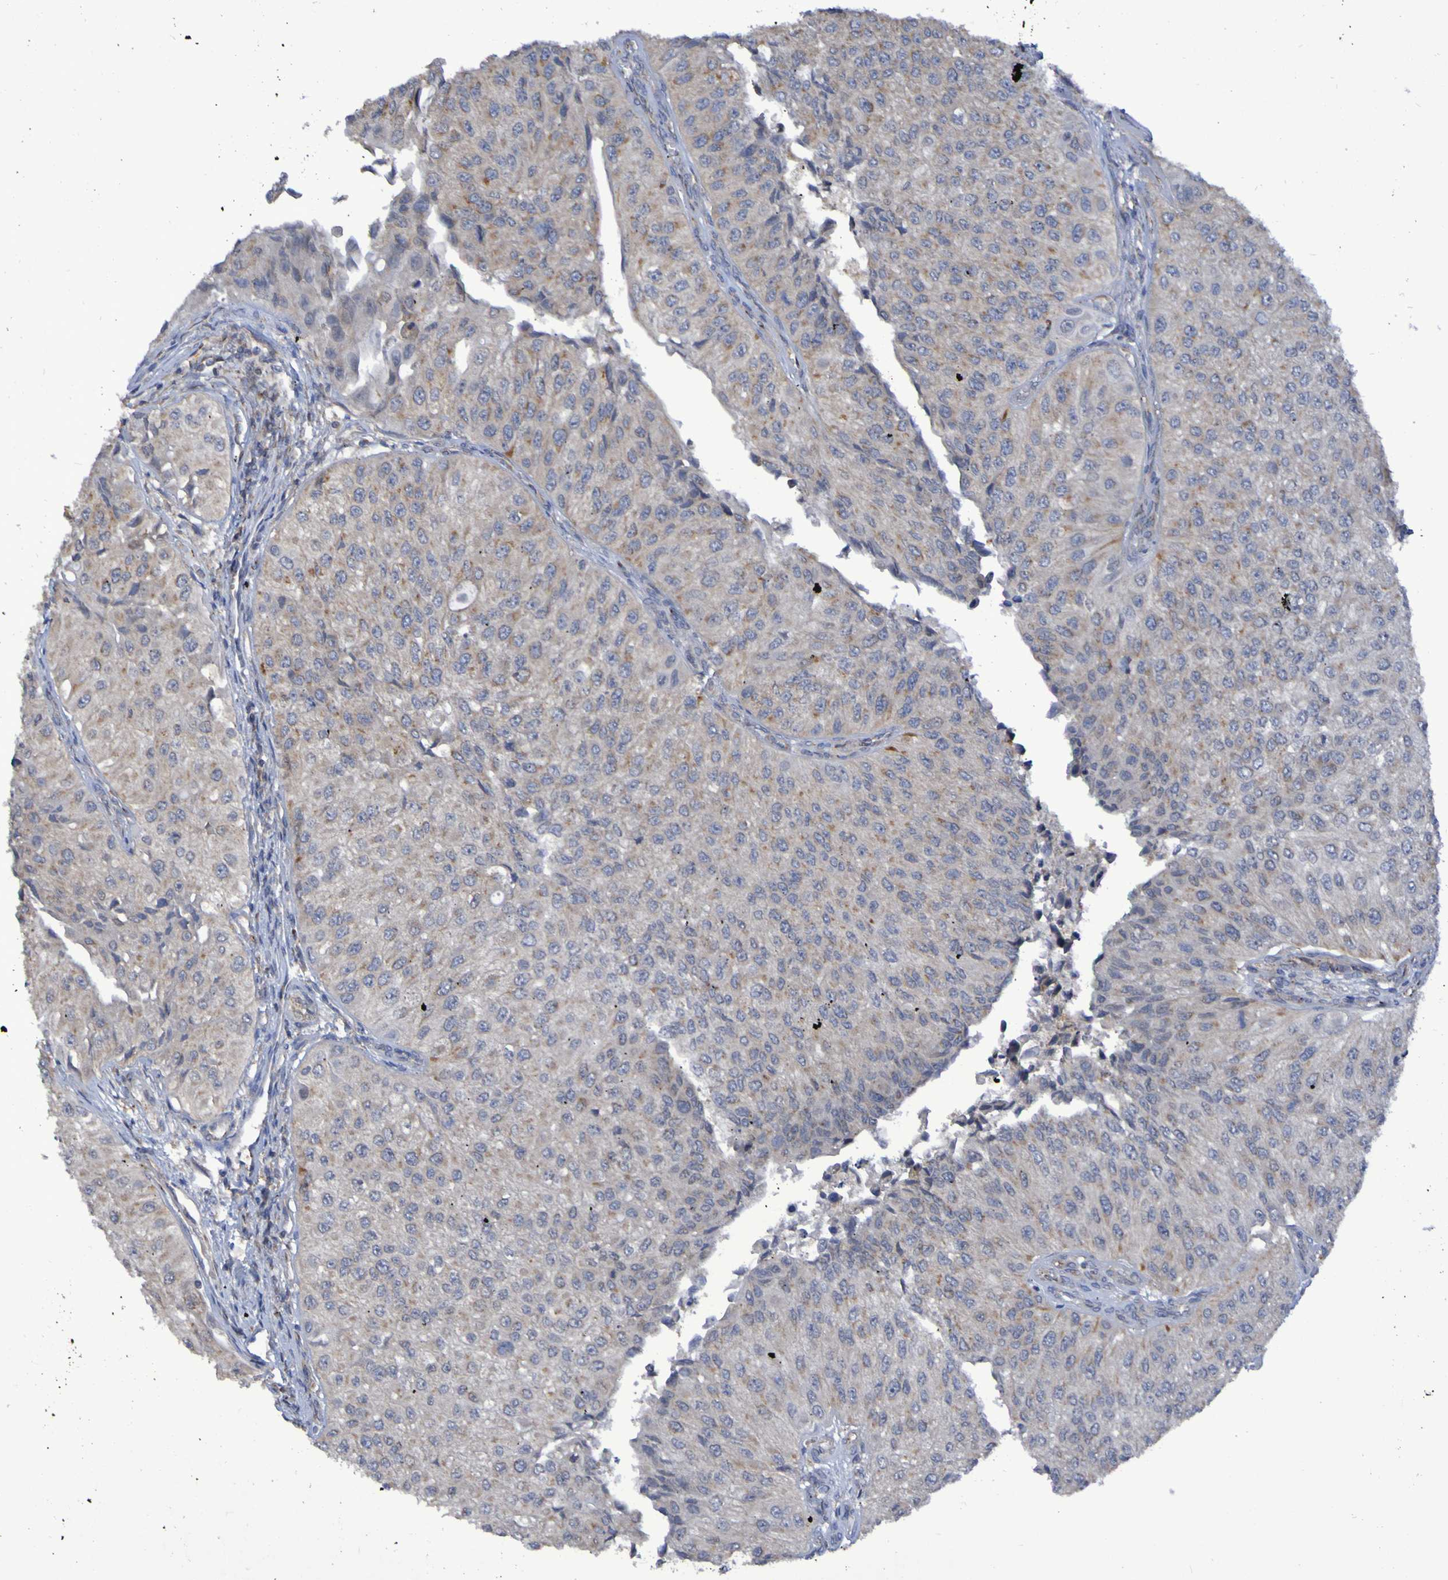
{"staining": {"intensity": "moderate", "quantity": ">75%", "location": "cytoplasmic/membranous"}, "tissue": "urothelial cancer", "cell_type": "Tumor cells", "image_type": "cancer", "snomed": [{"axis": "morphology", "description": "Urothelial carcinoma, High grade"}, {"axis": "topography", "description": "Kidney"}, {"axis": "topography", "description": "Urinary bladder"}], "caption": "Tumor cells display medium levels of moderate cytoplasmic/membranous positivity in about >75% of cells in urothelial carcinoma (high-grade).", "gene": "LMBRD2", "patient": {"sex": "male", "age": 77}}